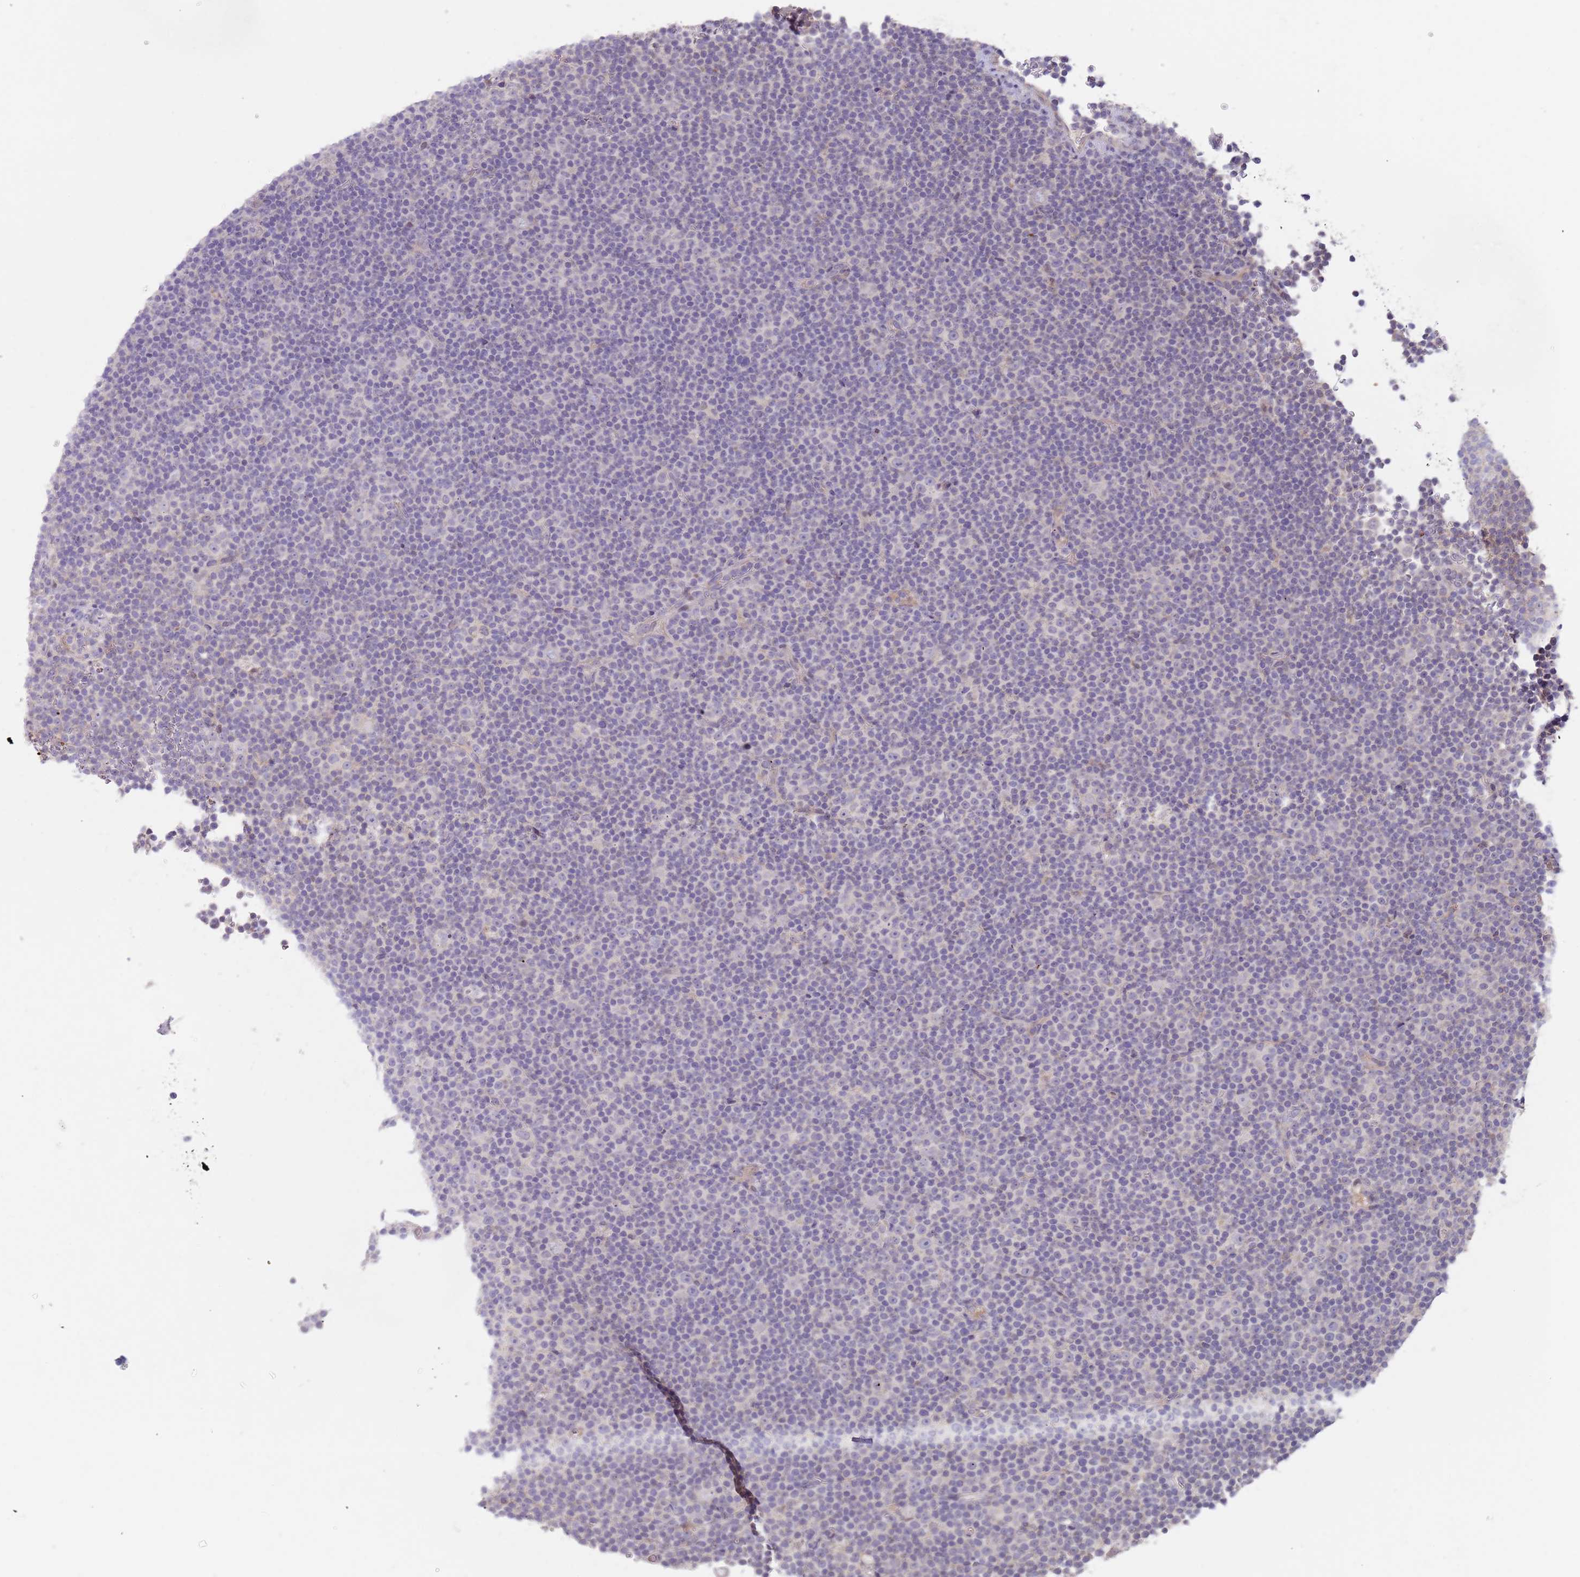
{"staining": {"intensity": "negative", "quantity": "none", "location": "none"}, "tissue": "lymphoma", "cell_type": "Tumor cells", "image_type": "cancer", "snomed": [{"axis": "morphology", "description": "Malignant lymphoma, non-Hodgkin's type, Low grade"}, {"axis": "topography", "description": "Lymph node"}], "caption": "Photomicrograph shows no significant protein staining in tumor cells of malignant lymphoma, non-Hodgkin's type (low-grade).", "gene": "PRAC1", "patient": {"sex": "female", "age": 67}}